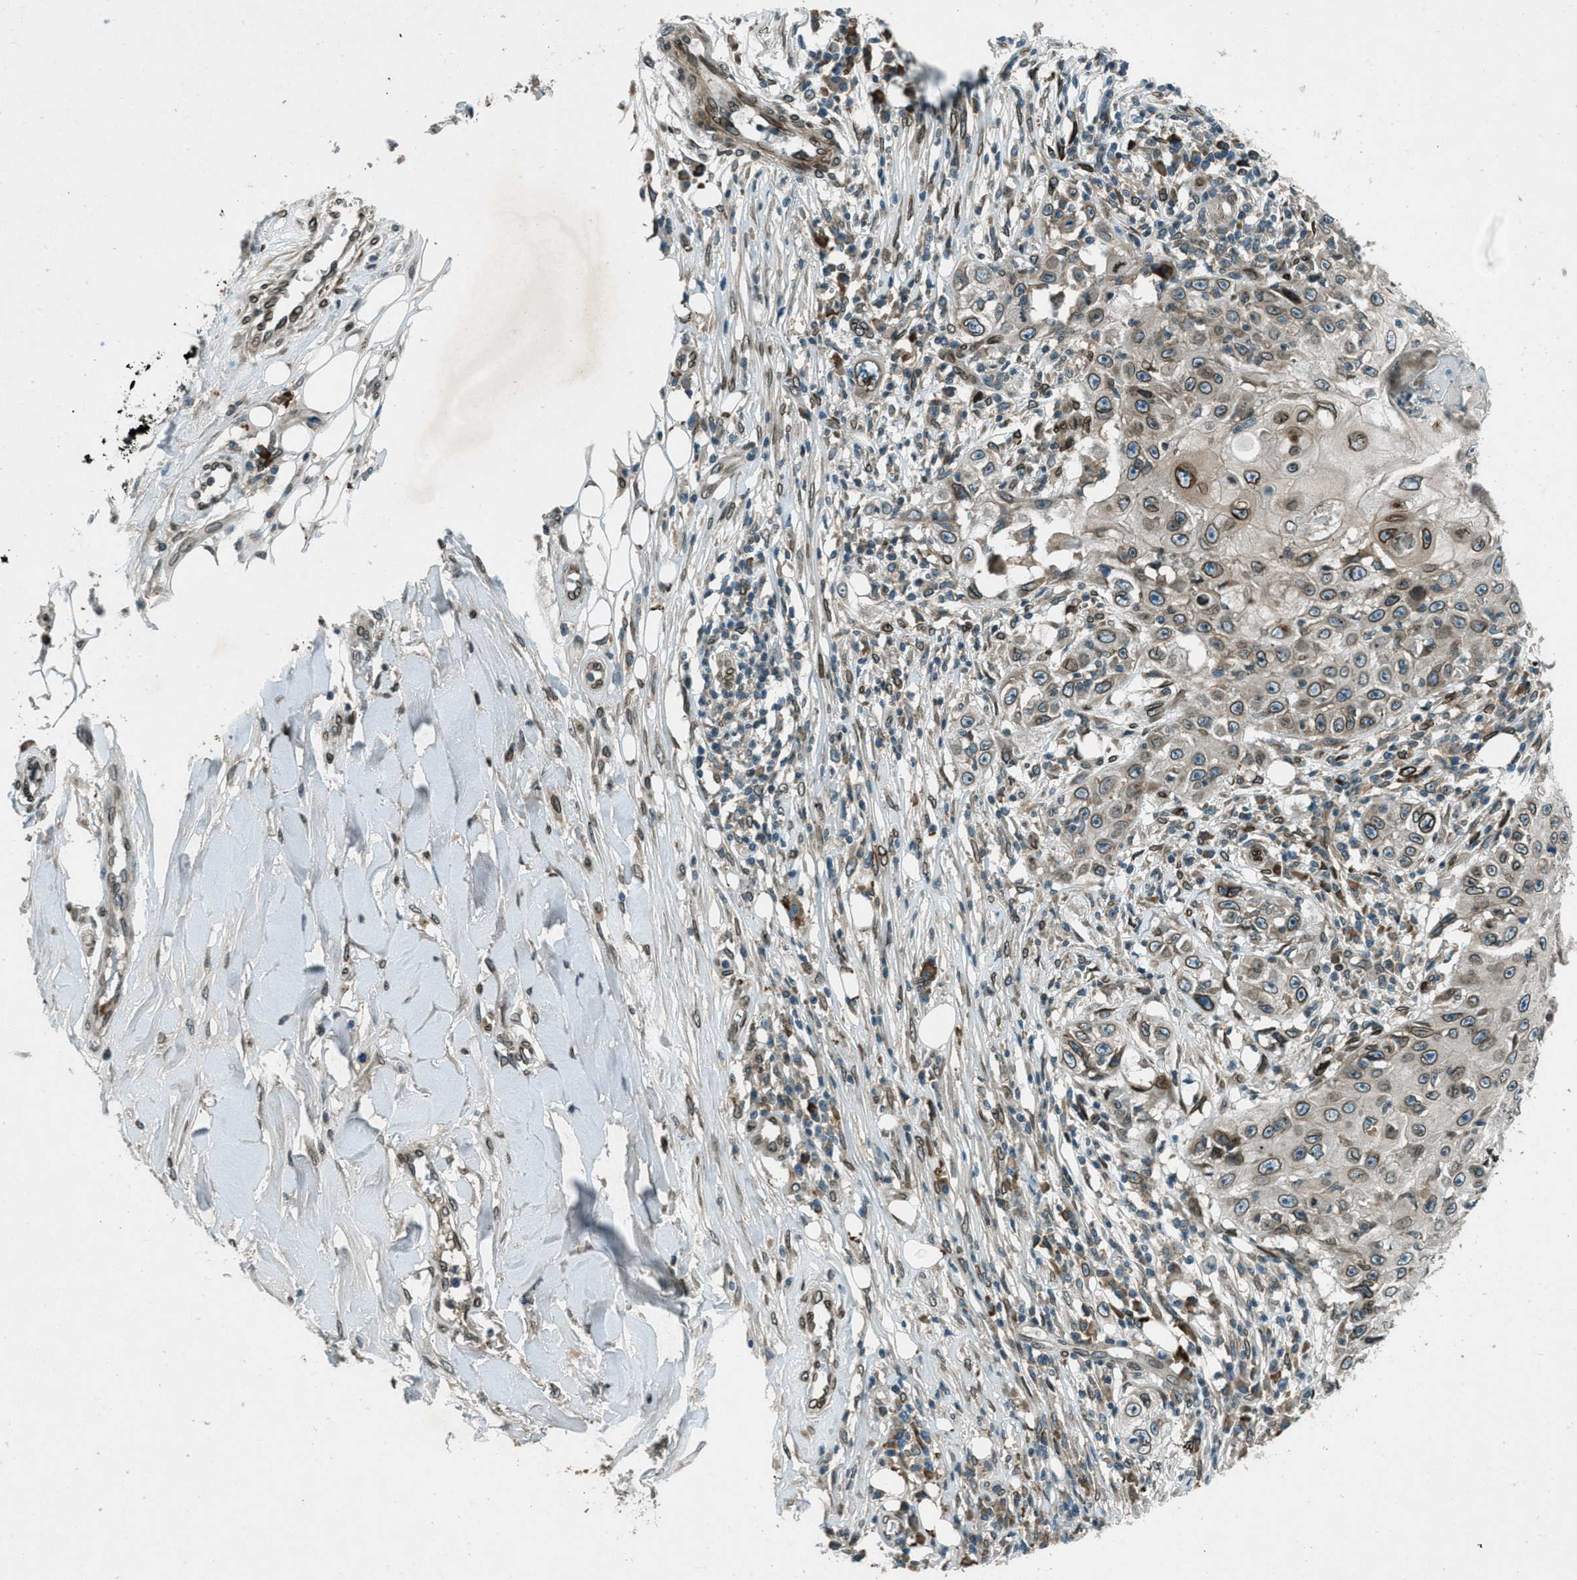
{"staining": {"intensity": "moderate", "quantity": ">75%", "location": "cytoplasmic/membranous,nuclear"}, "tissue": "skin cancer", "cell_type": "Tumor cells", "image_type": "cancer", "snomed": [{"axis": "morphology", "description": "Squamous cell carcinoma, NOS"}, {"axis": "topography", "description": "Skin"}], "caption": "A high-resolution histopathology image shows IHC staining of skin cancer, which demonstrates moderate cytoplasmic/membranous and nuclear expression in about >75% of tumor cells.", "gene": "LEMD2", "patient": {"sex": "male", "age": 86}}